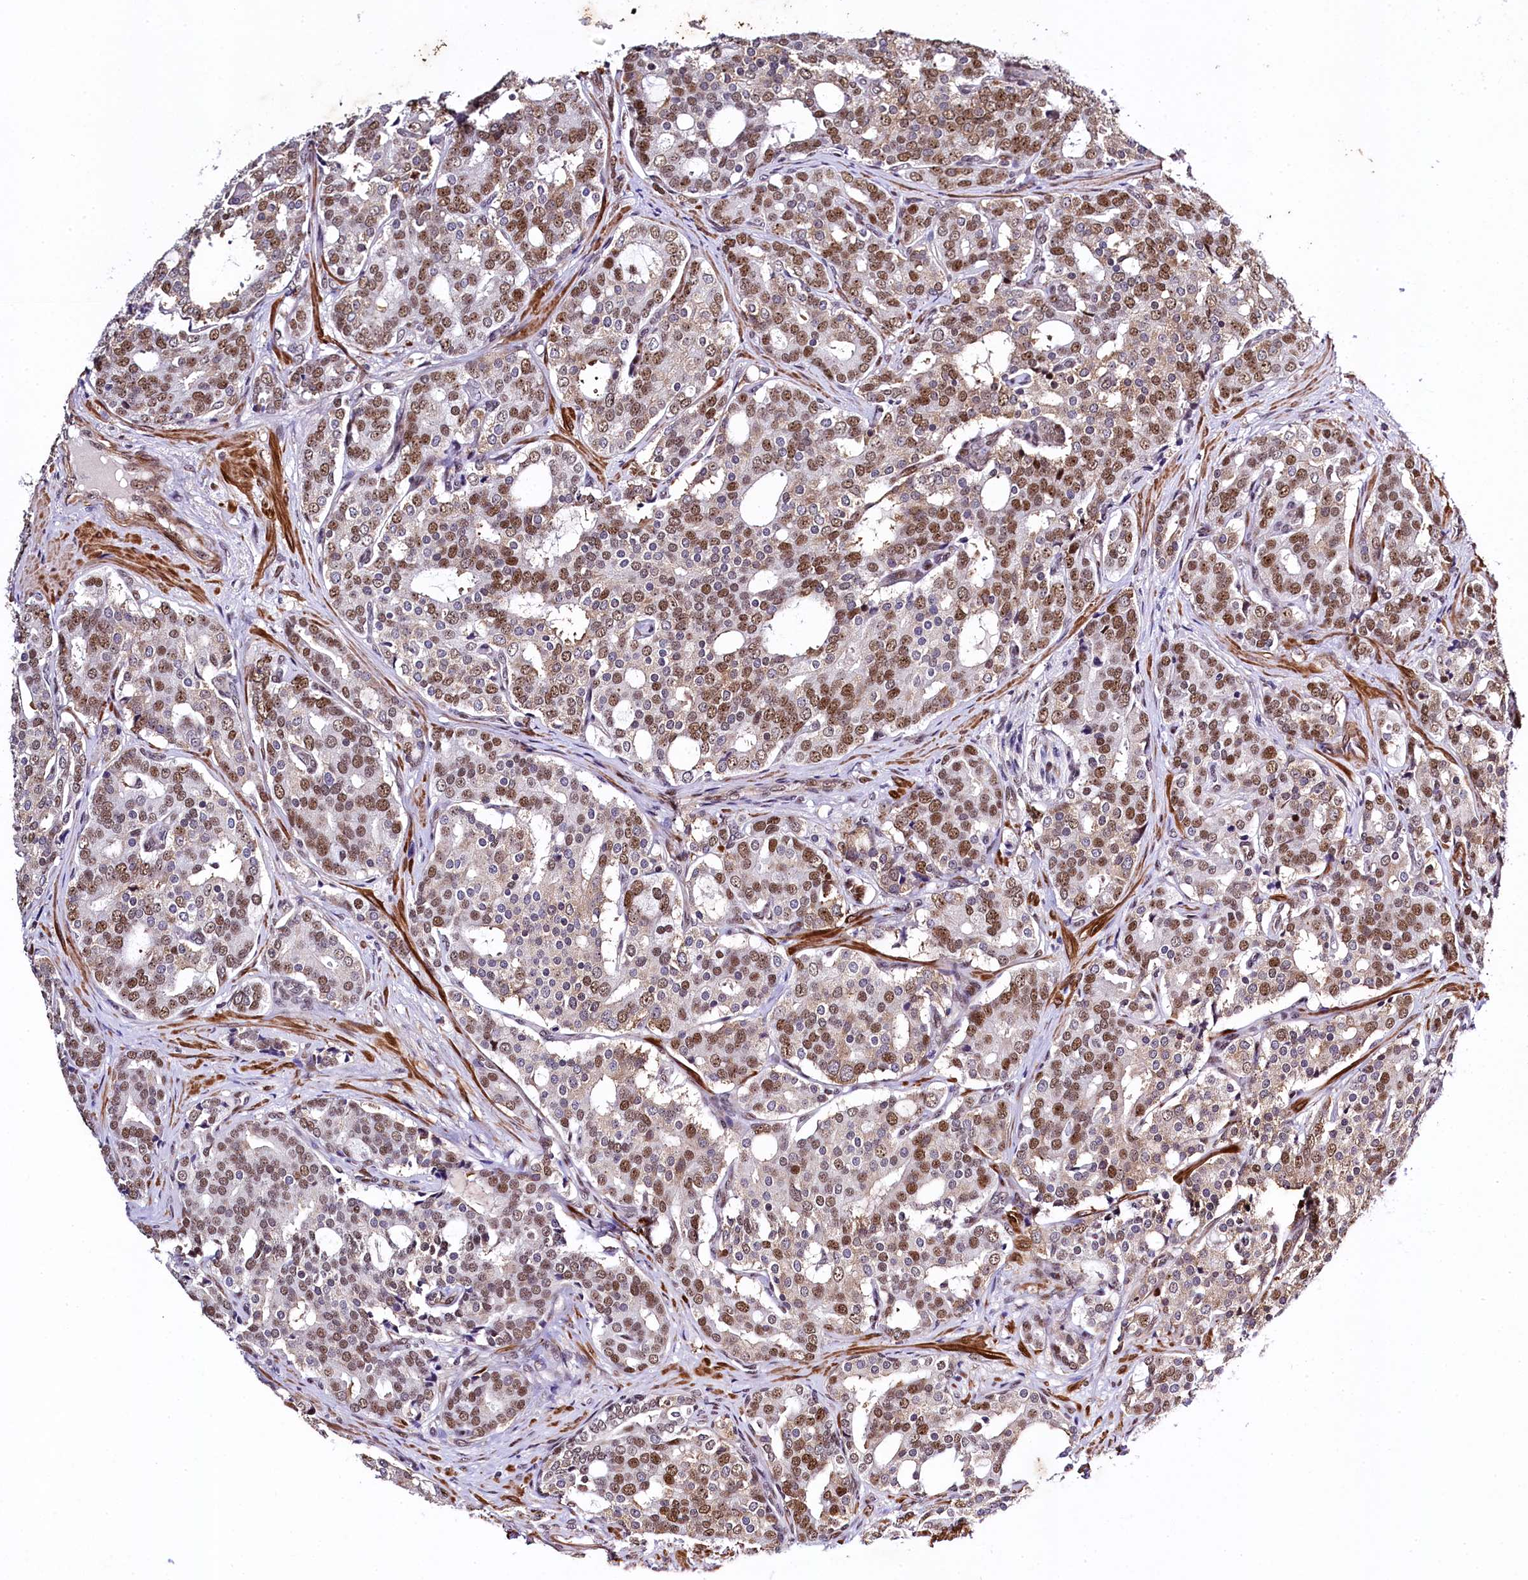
{"staining": {"intensity": "moderate", "quantity": ">75%", "location": "nuclear"}, "tissue": "prostate cancer", "cell_type": "Tumor cells", "image_type": "cancer", "snomed": [{"axis": "morphology", "description": "Adenocarcinoma, High grade"}, {"axis": "topography", "description": "Prostate"}], "caption": "DAB immunohistochemical staining of prostate cancer displays moderate nuclear protein staining in about >75% of tumor cells.", "gene": "SAMD10", "patient": {"sex": "male", "age": 63}}